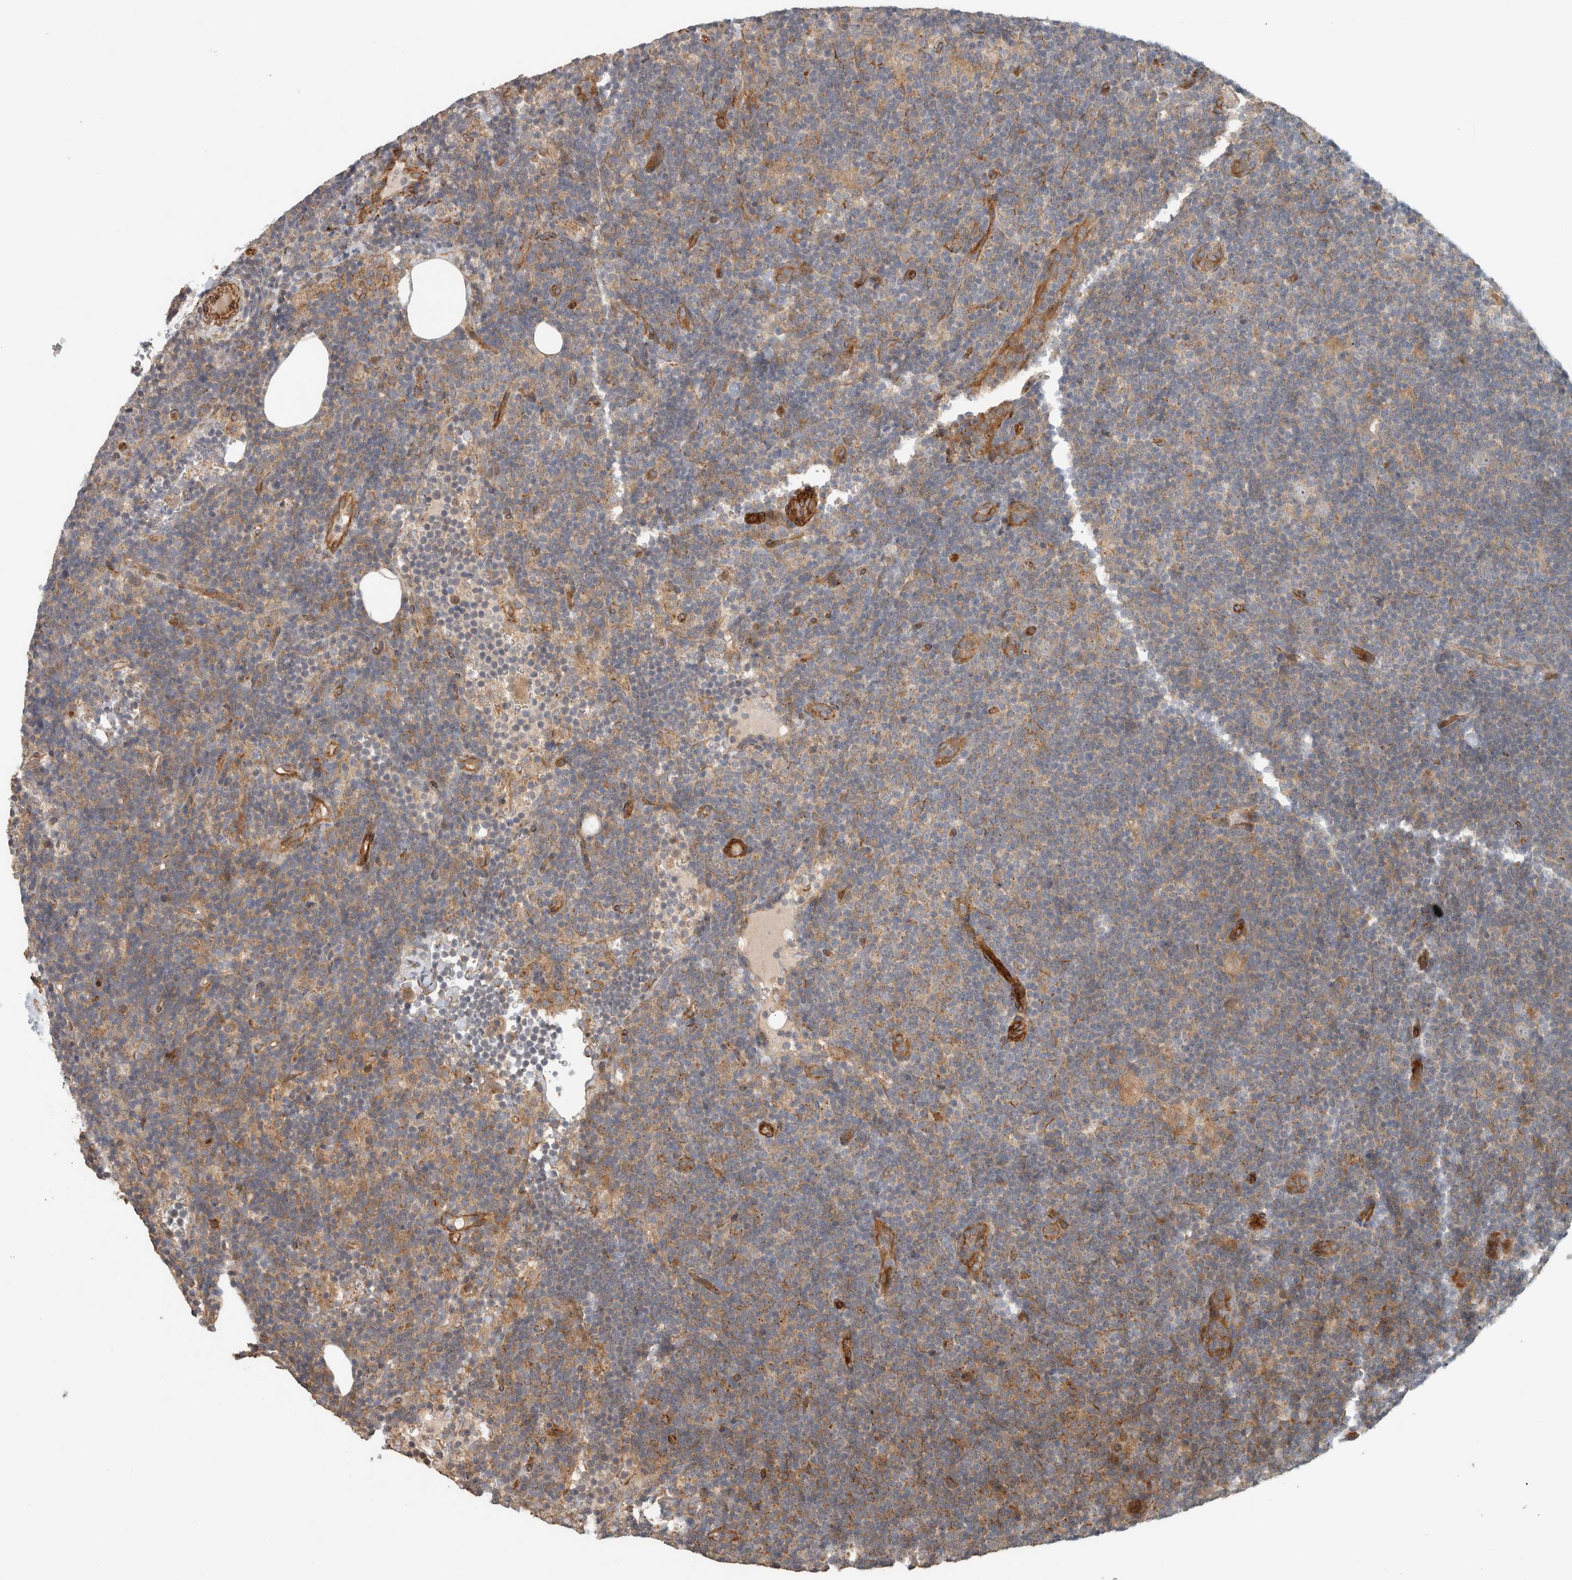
{"staining": {"intensity": "weak", "quantity": "<25%", "location": "cytoplasmic/membranous"}, "tissue": "lymphoma", "cell_type": "Tumor cells", "image_type": "cancer", "snomed": [{"axis": "morphology", "description": "Hodgkin's disease, NOS"}, {"axis": "topography", "description": "Lymph node"}], "caption": "Tumor cells are negative for brown protein staining in lymphoma.", "gene": "SIPA1L2", "patient": {"sex": "female", "age": 57}}